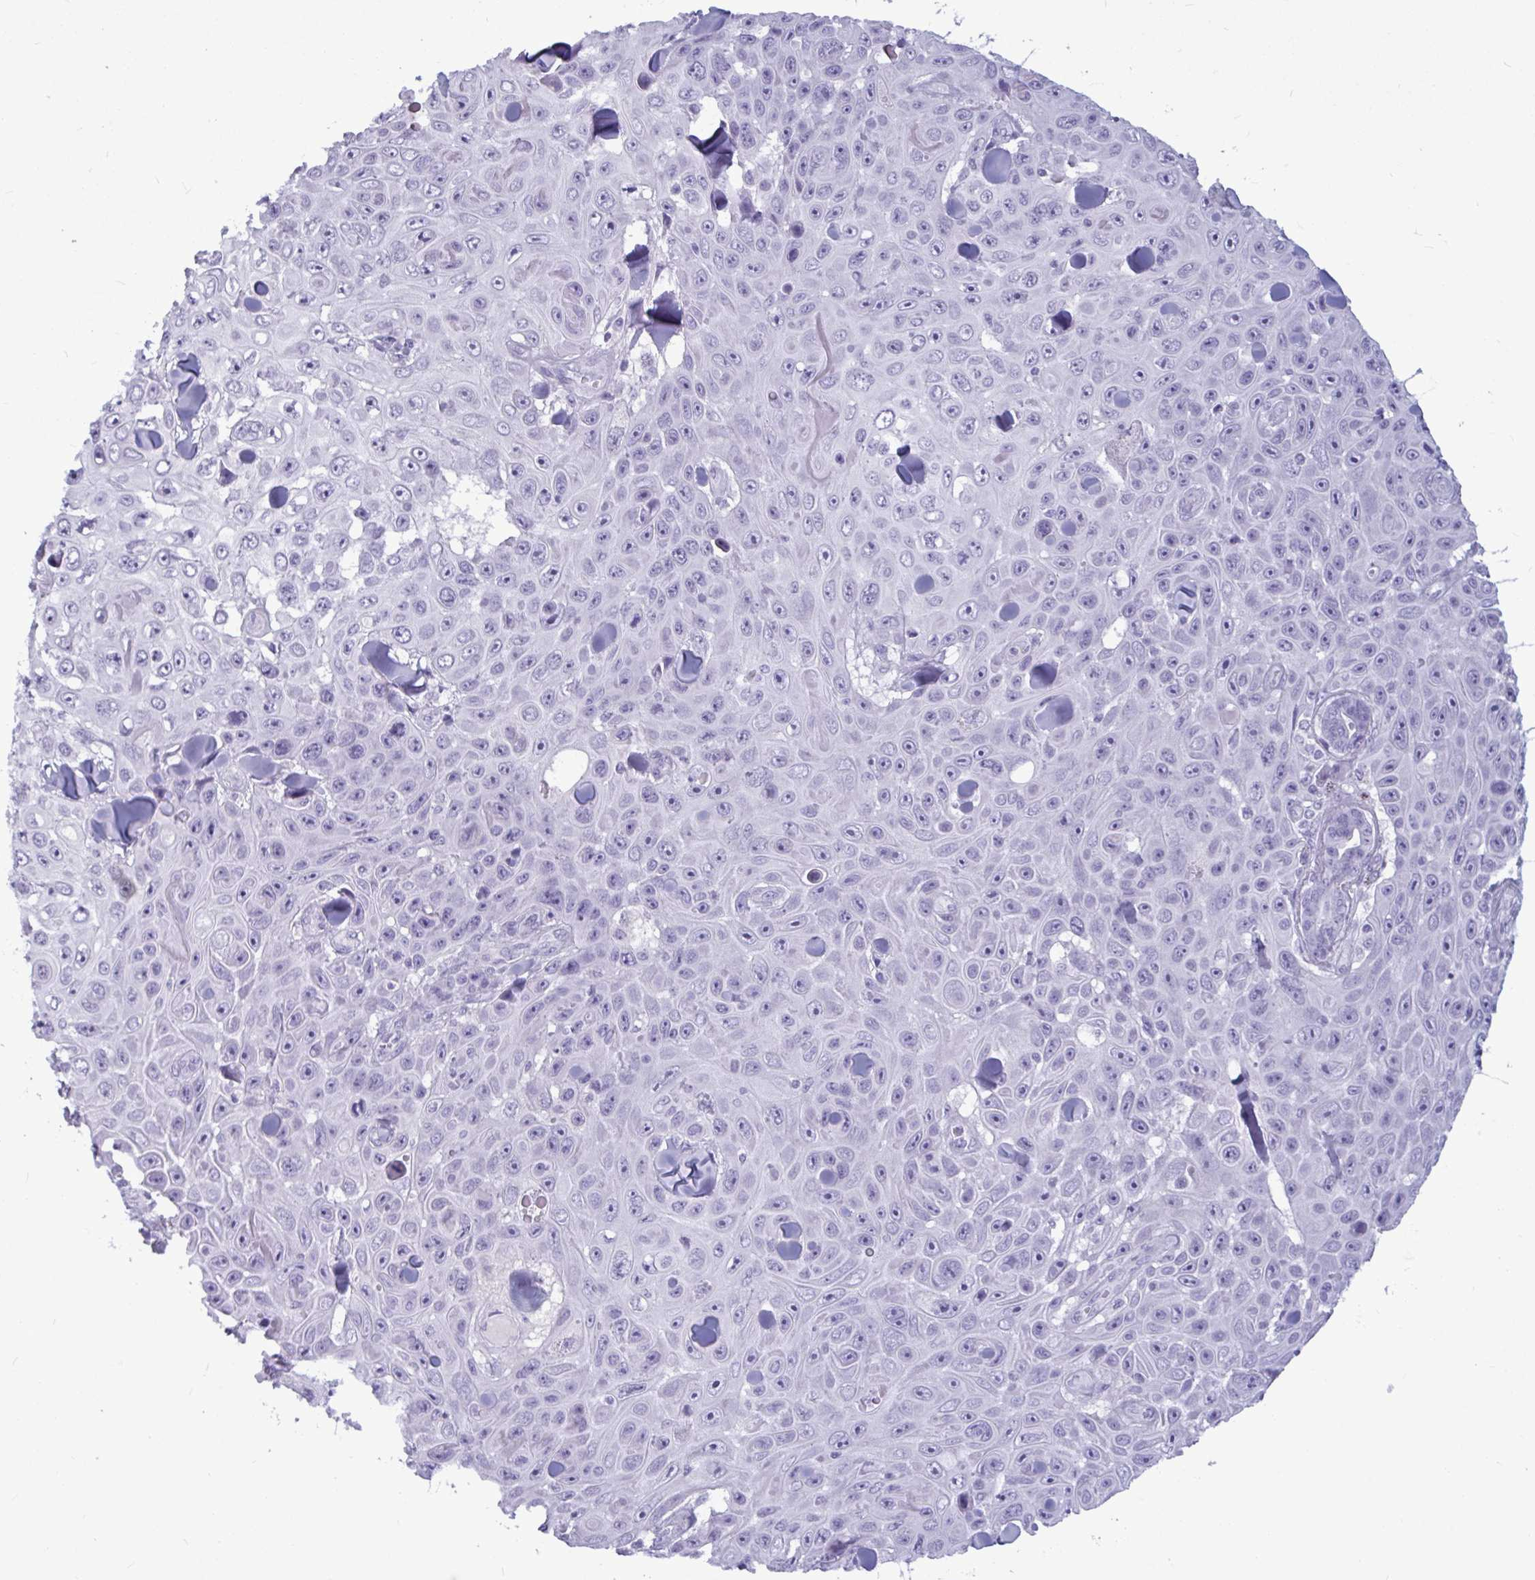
{"staining": {"intensity": "negative", "quantity": "none", "location": "none"}, "tissue": "skin cancer", "cell_type": "Tumor cells", "image_type": "cancer", "snomed": [{"axis": "morphology", "description": "Squamous cell carcinoma, NOS"}, {"axis": "topography", "description": "Skin"}], "caption": "Tumor cells show no significant staining in squamous cell carcinoma (skin).", "gene": "BBS10", "patient": {"sex": "male", "age": 82}}